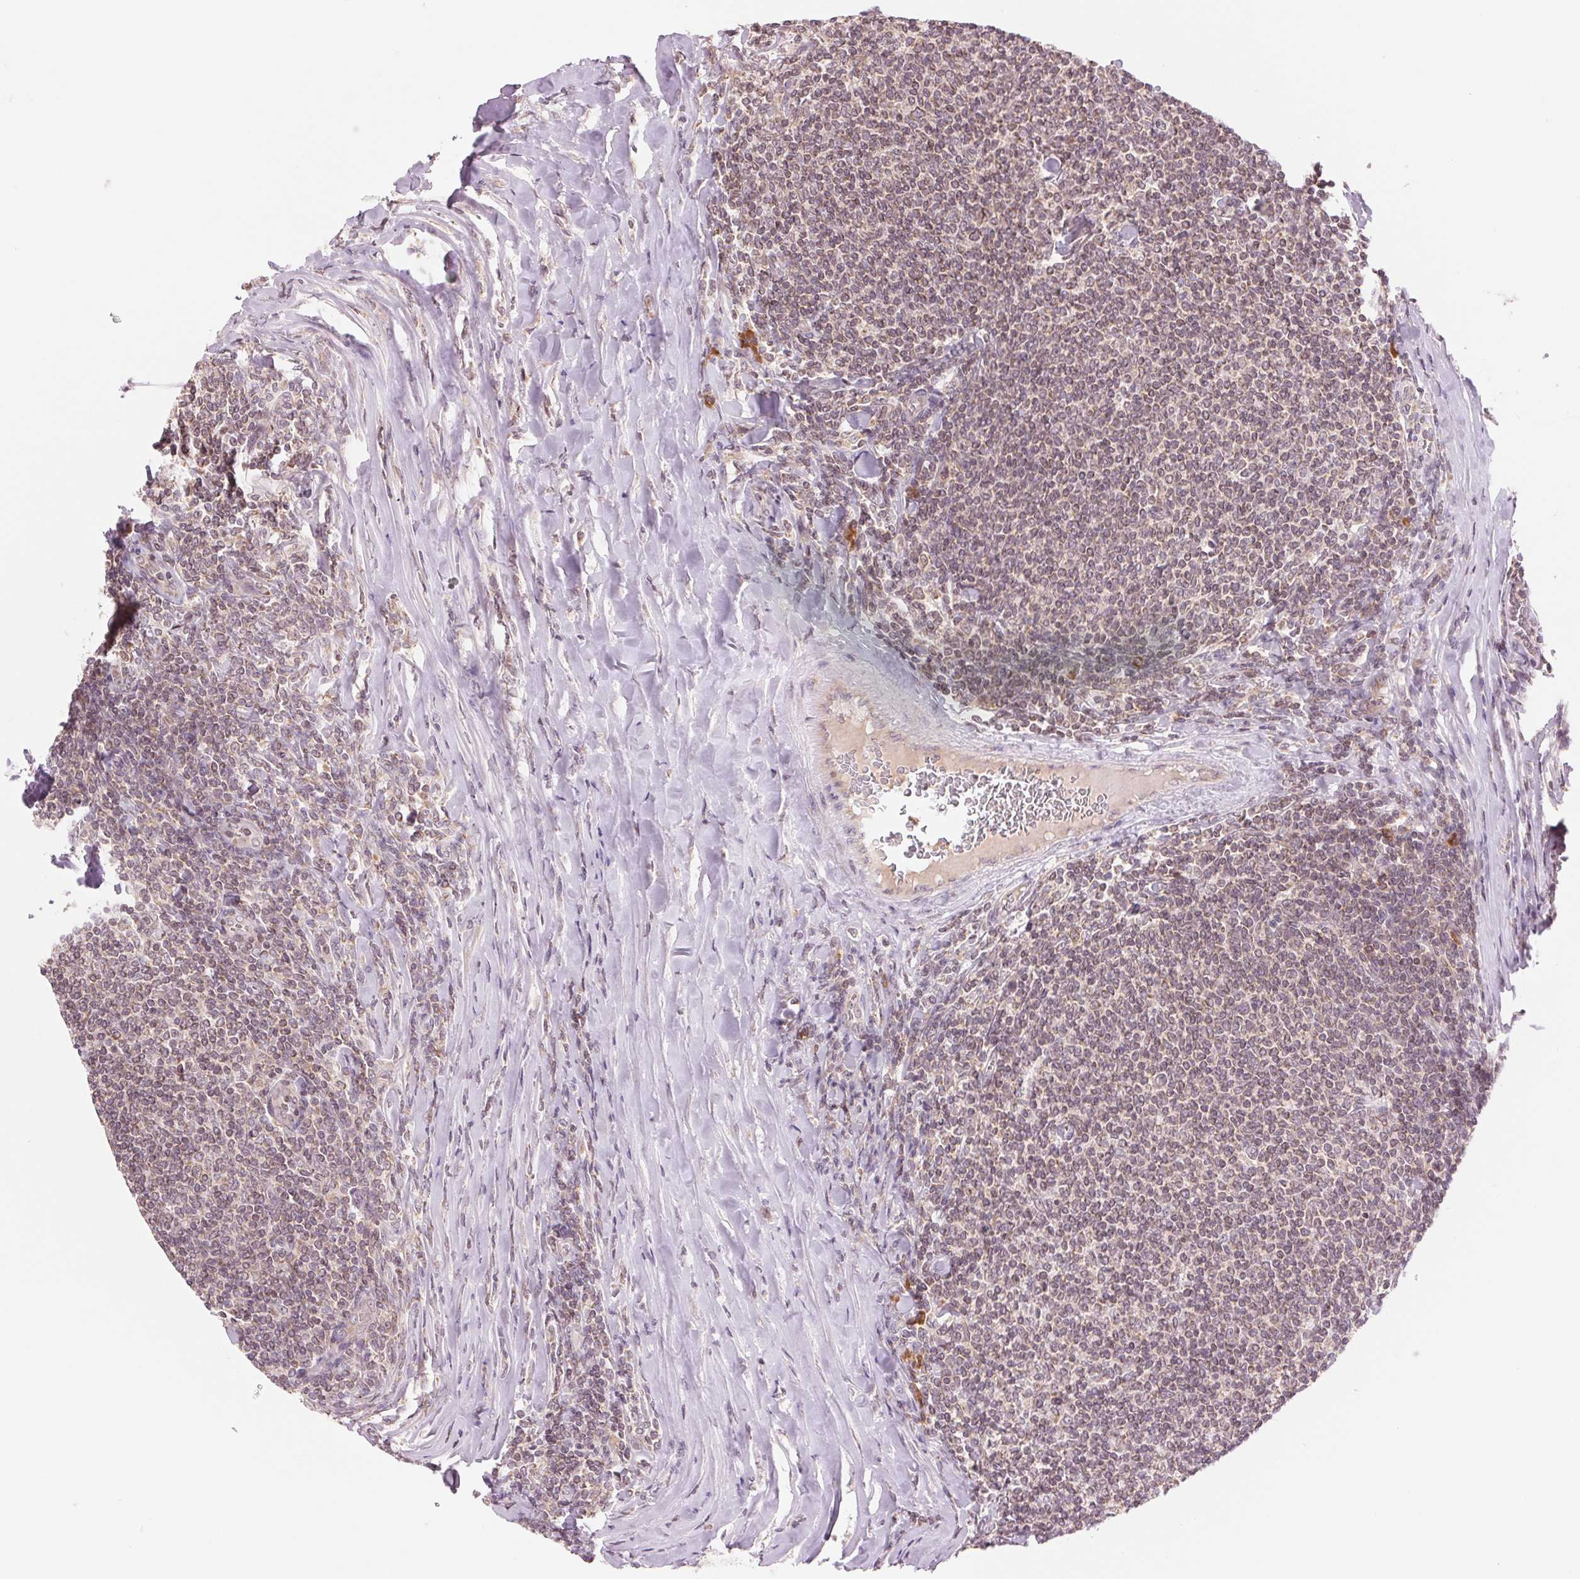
{"staining": {"intensity": "weak", "quantity": "25%-75%", "location": "nuclear"}, "tissue": "lymphoma", "cell_type": "Tumor cells", "image_type": "cancer", "snomed": [{"axis": "morphology", "description": "Malignant lymphoma, non-Hodgkin's type, Low grade"}, {"axis": "topography", "description": "Lymph node"}], "caption": "Protein staining of lymphoma tissue demonstrates weak nuclear positivity in about 25%-75% of tumor cells.", "gene": "TECR", "patient": {"sex": "male", "age": 52}}